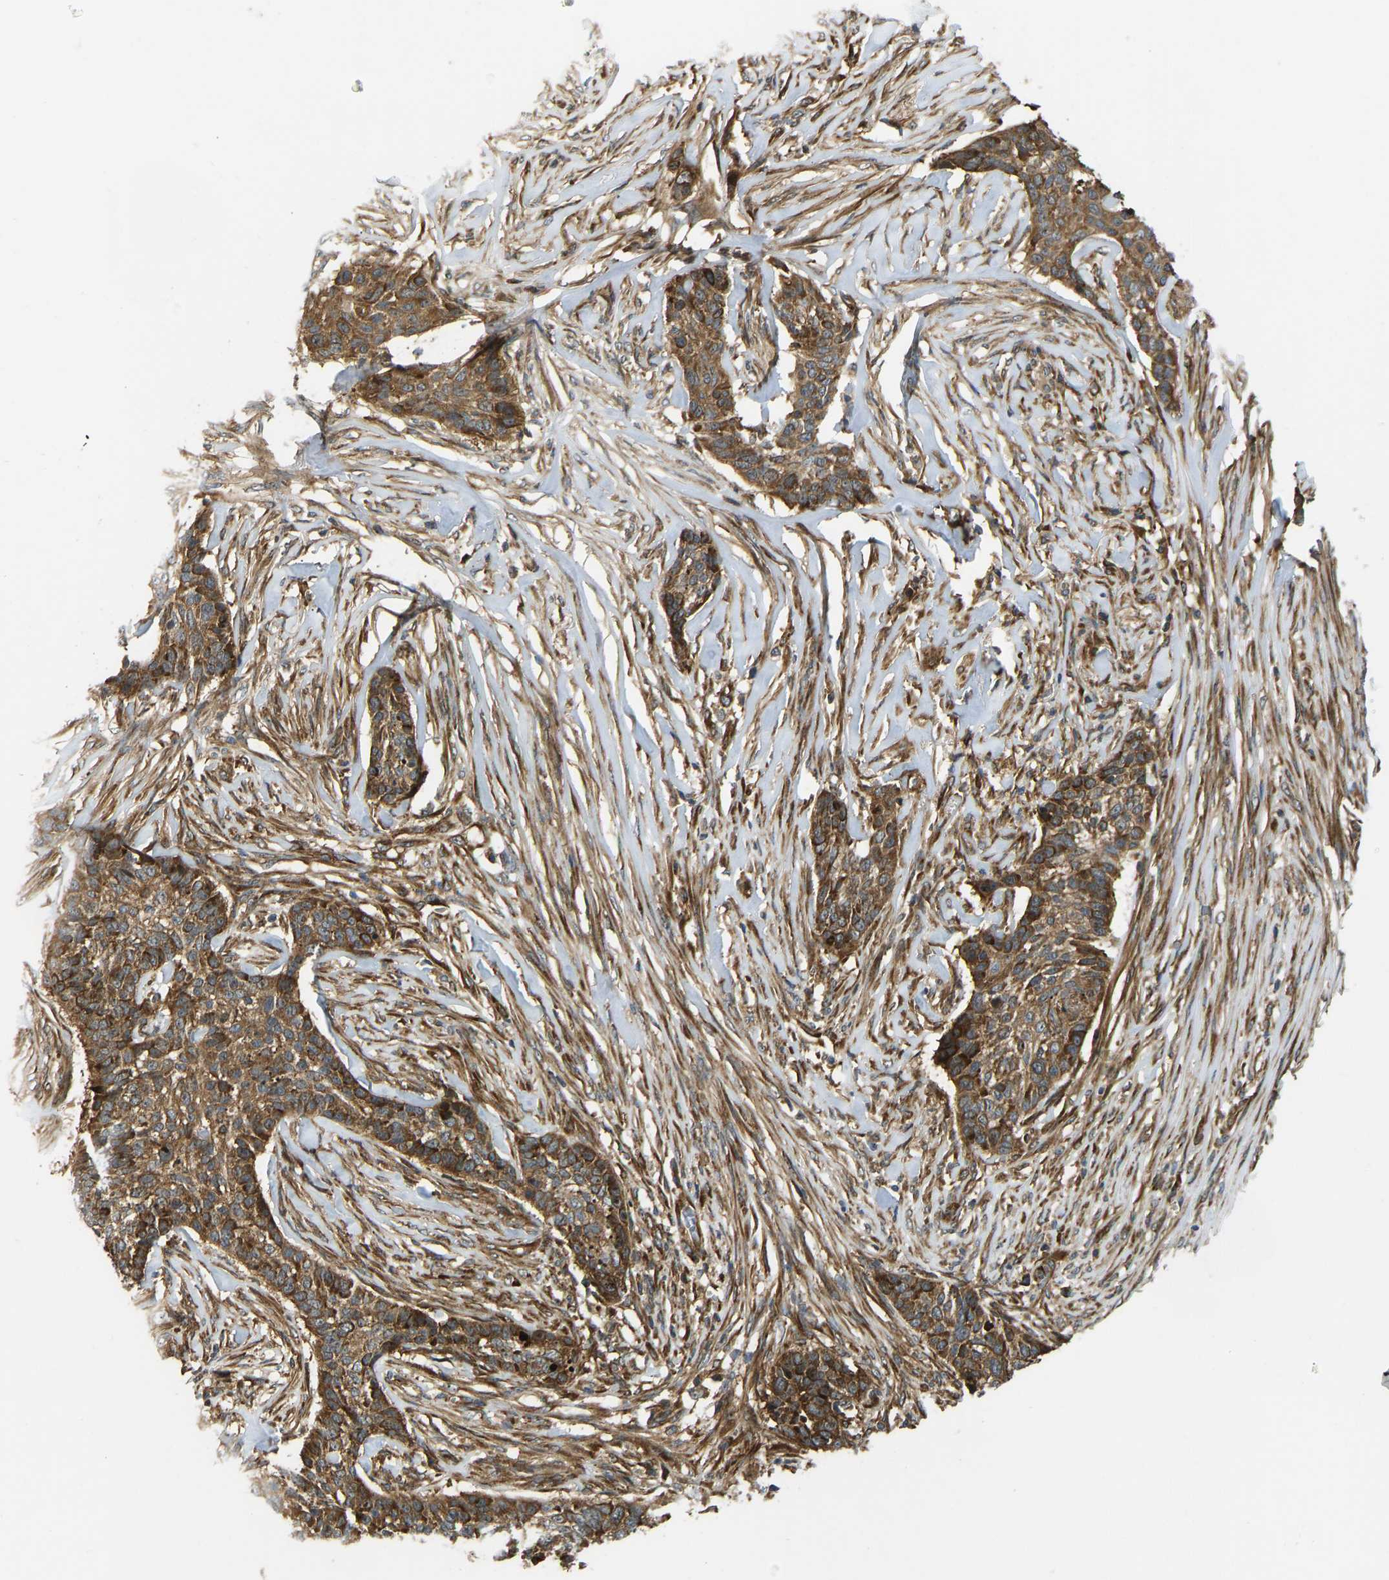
{"staining": {"intensity": "moderate", "quantity": ">75%", "location": "cytoplasmic/membranous"}, "tissue": "skin cancer", "cell_type": "Tumor cells", "image_type": "cancer", "snomed": [{"axis": "morphology", "description": "Basal cell carcinoma"}, {"axis": "topography", "description": "Skin"}], "caption": "Protein staining of basal cell carcinoma (skin) tissue shows moderate cytoplasmic/membranous staining in approximately >75% of tumor cells.", "gene": "RASGRF2", "patient": {"sex": "male", "age": 85}}